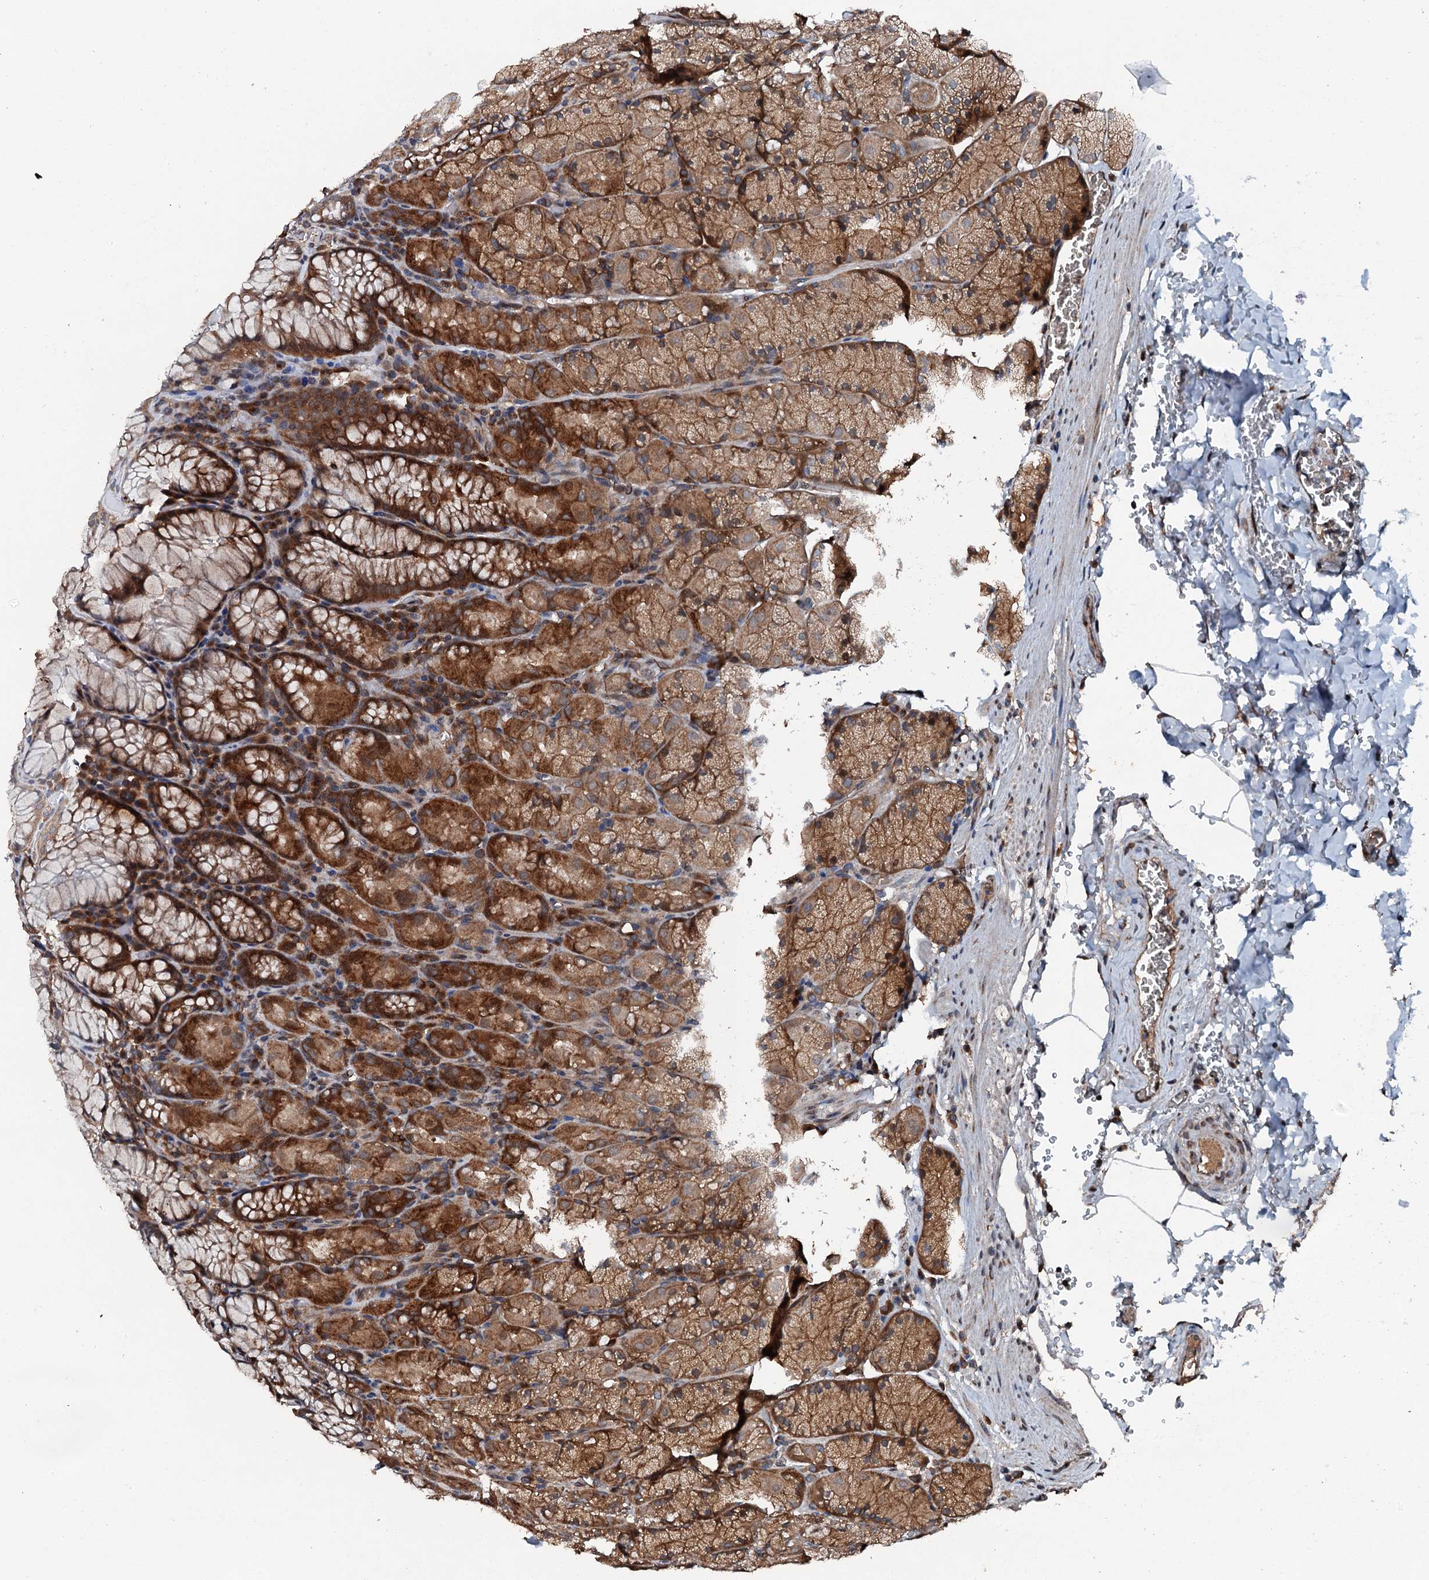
{"staining": {"intensity": "moderate", "quantity": ">75%", "location": "cytoplasmic/membranous"}, "tissue": "stomach", "cell_type": "Glandular cells", "image_type": "normal", "snomed": [{"axis": "morphology", "description": "Normal tissue, NOS"}, {"axis": "topography", "description": "Stomach, upper"}, {"axis": "topography", "description": "Stomach, lower"}], "caption": "A micrograph of human stomach stained for a protein reveals moderate cytoplasmic/membranous brown staining in glandular cells. (IHC, brightfield microscopy, high magnification).", "gene": "FLYWCH1", "patient": {"sex": "male", "age": 80}}